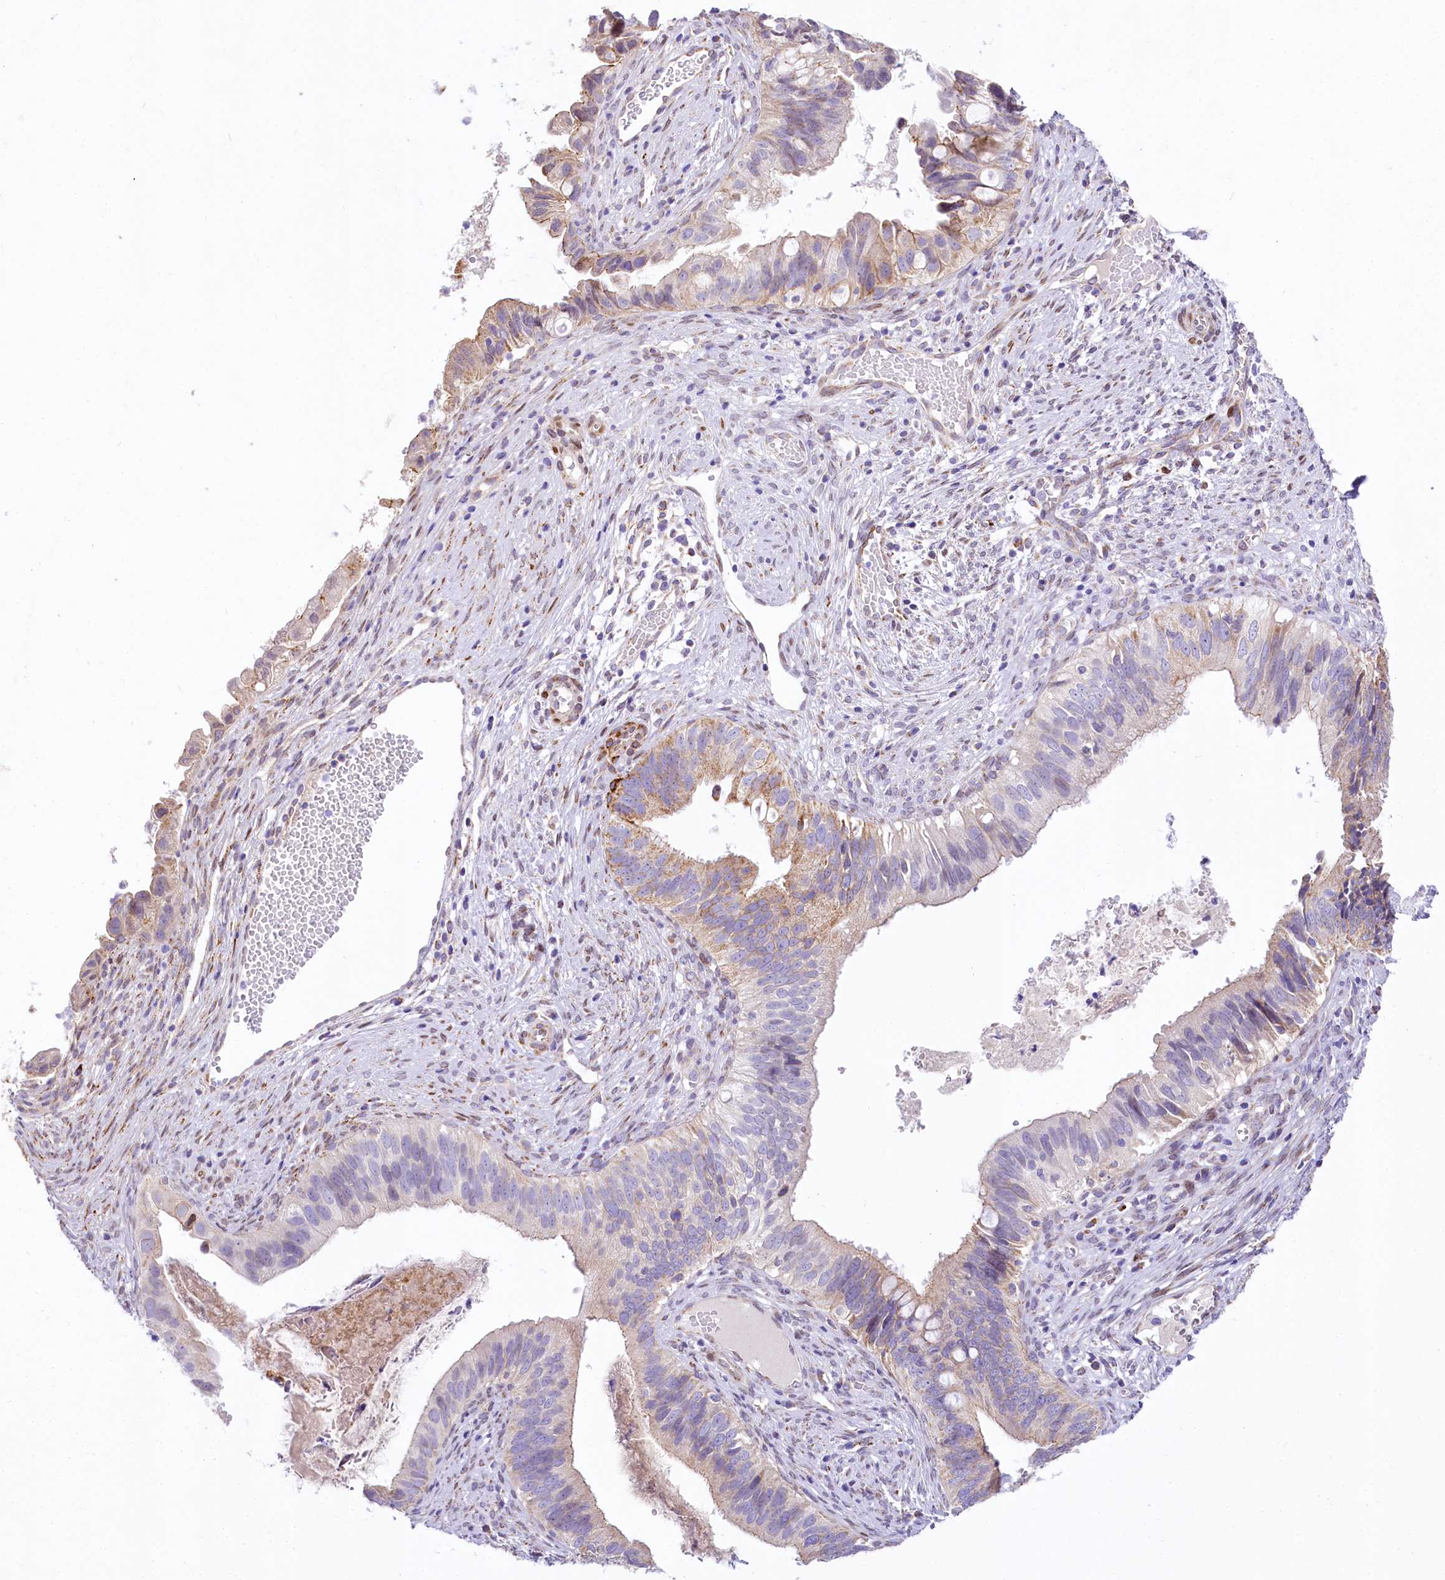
{"staining": {"intensity": "moderate", "quantity": "<25%", "location": "cytoplasmic/membranous"}, "tissue": "cervical cancer", "cell_type": "Tumor cells", "image_type": "cancer", "snomed": [{"axis": "morphology", "description": "Adenocarcinoma, NOS"}, {"axis": "topography", "description": "Cervix"}], "caption": "IHC of human cervical cancer (adenocarcinoma) exhibits low levels of moderate cytoplasmic/membranous positivity in about <25% of tumor cells.", "gene": "PPIP5K2", "patient": {"sex": "female", "age": 42}}